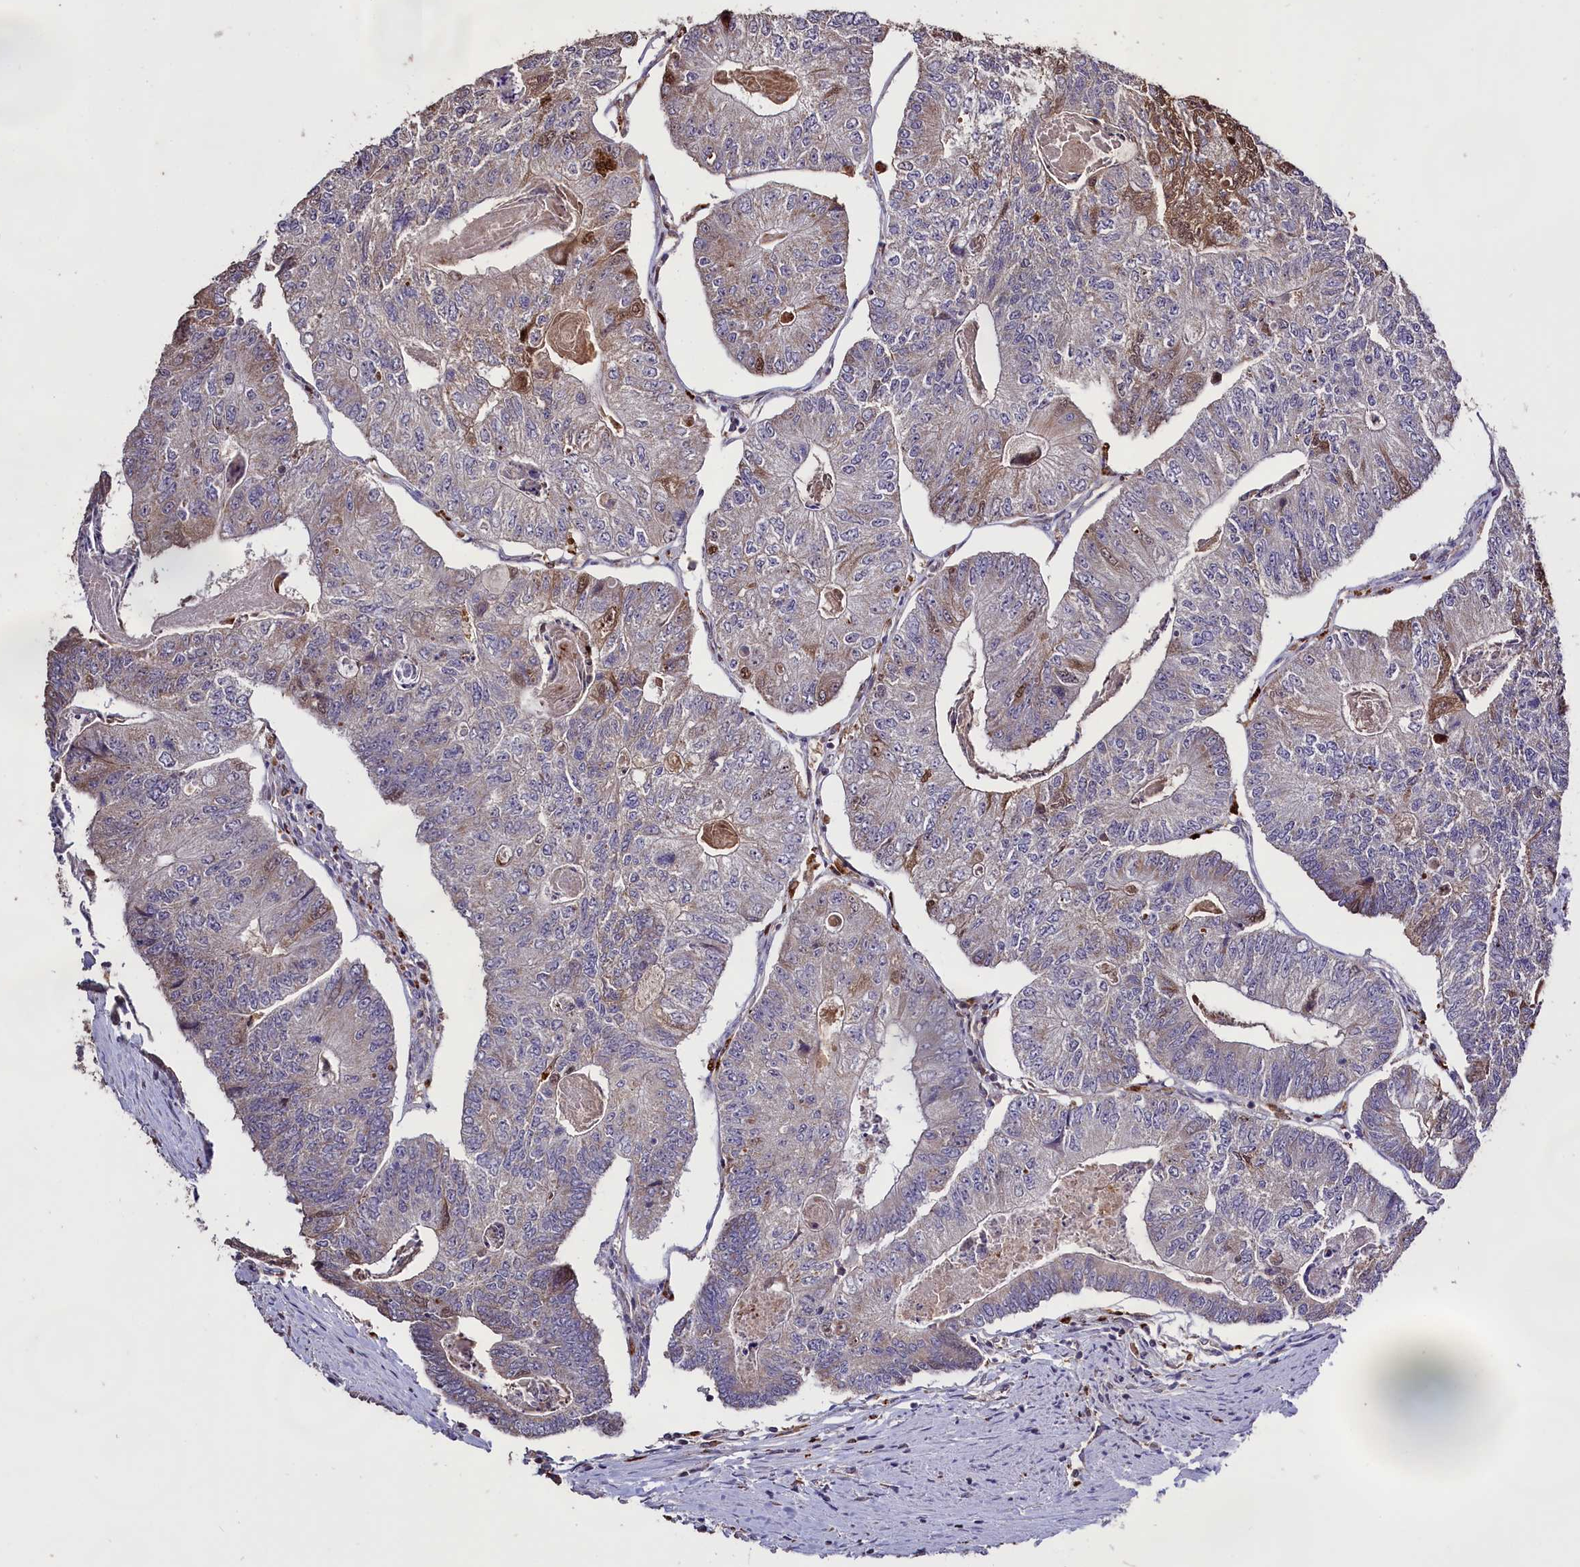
{"staining": {"intensity": "weak", "quantity": "<25%", "location": "cytoplasmic/membranous"}, "tissue": "colorectal cancer", "cell_type": "Tumor cells", "image_type": "cancer", "snomed": [{"axis": "morphology", "description": "Adenocarcinoma, NOS"}, {"axis": "topography", "description": "Colon"}], "caption": "Tumor cells are negative for brown protein staining in adenocarcinoma (colorectal).", "gene": "CLRN2", "patient": {"sex": "female", "age": 67}}